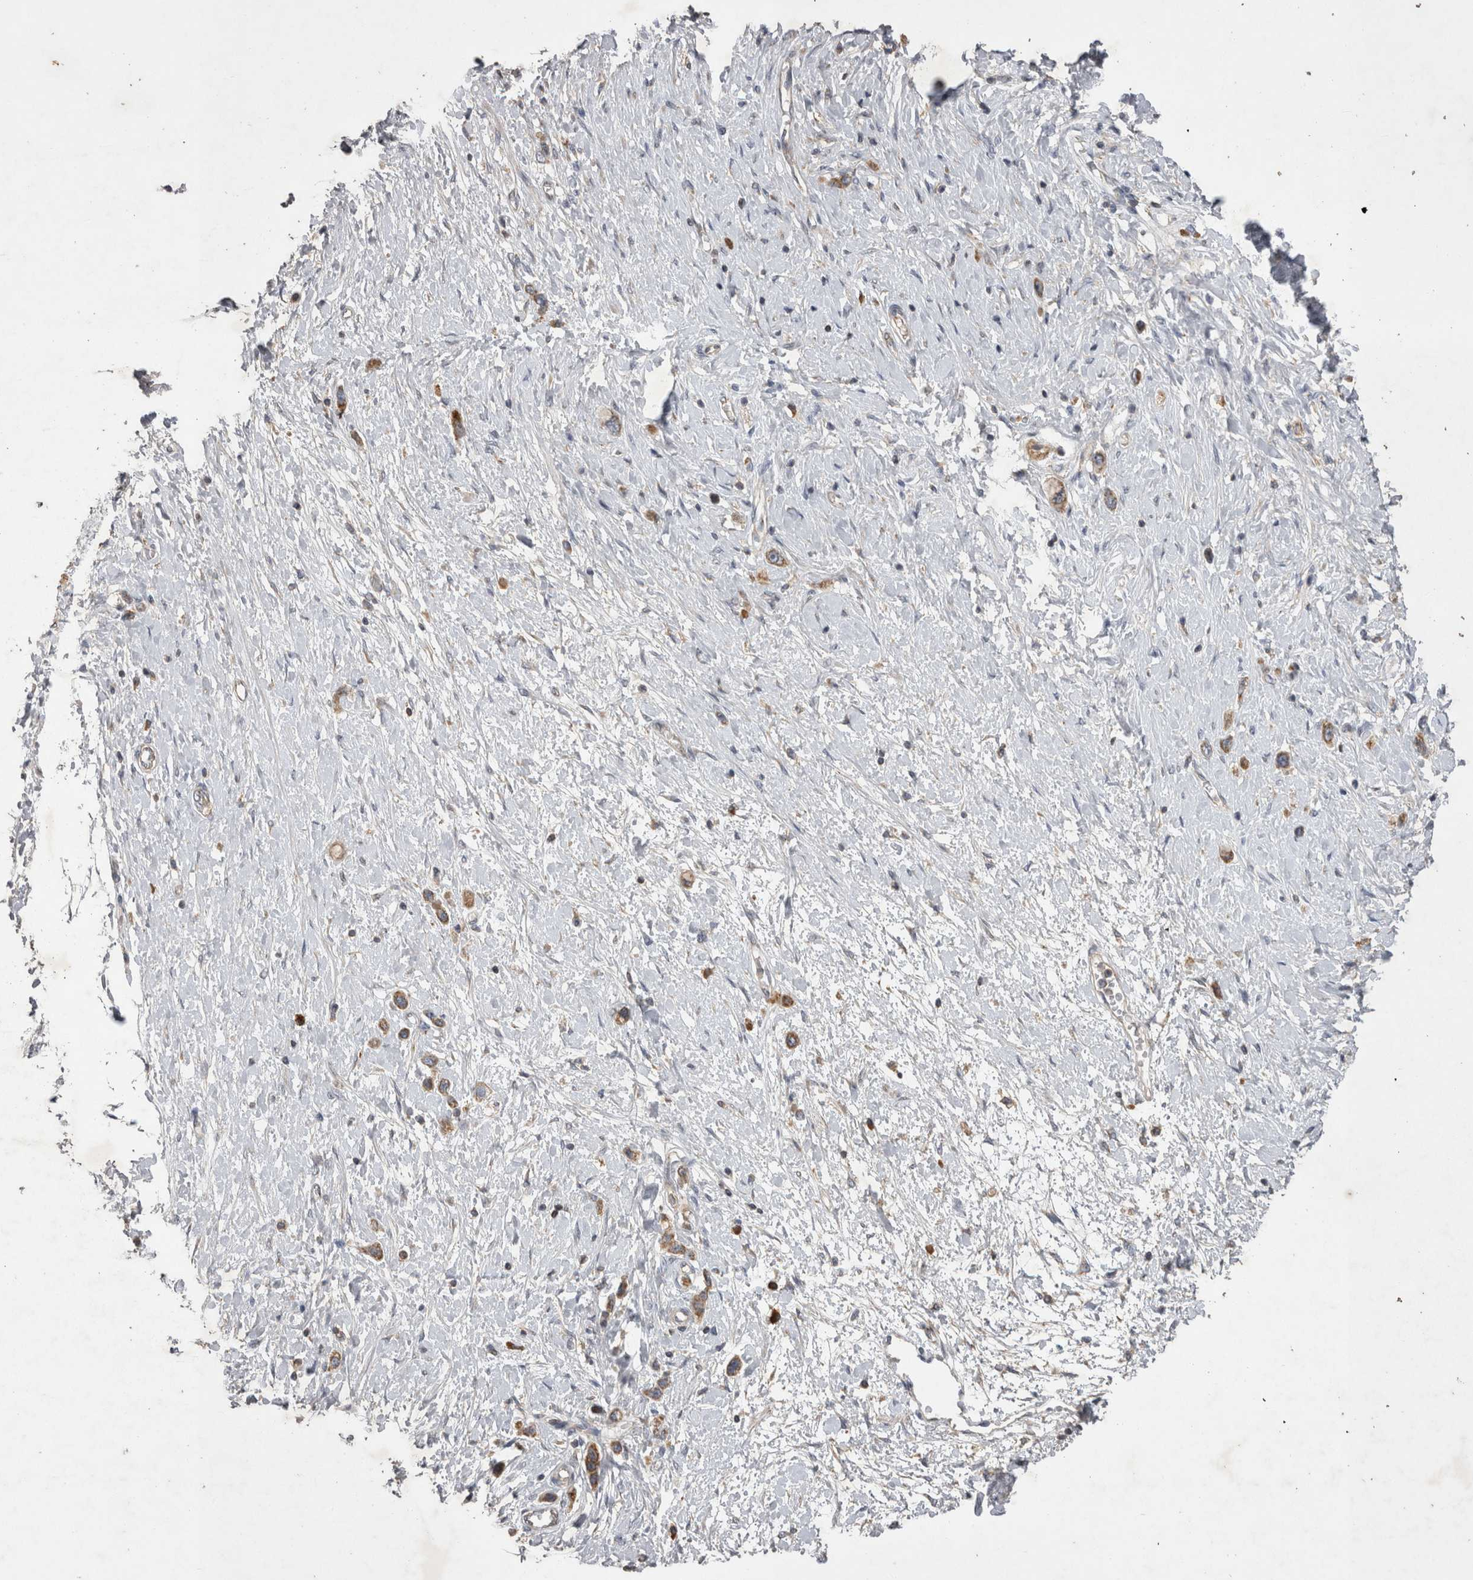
{"staining": {"intensity": "moderate", "quantity": ">75%", "location": "cytoplasmic/membranous"}, "tissue": "stomach cancer", "cell_type": "Tumor cells", "image_type": "cancer", "snomed": [{"axis": "morphology", "description": "Adenocarcinoma, NOS"}, {"axis": "topography", "description": "Stomach"}], "caption": "The micrograph reveals staining of stomach cancer, revealing moderate cytoplasmic/membranous protein expression (brown color) within tumor cells.", "gene": "TSPOAP1", "patient": {"sex": "female", "age": 65}}